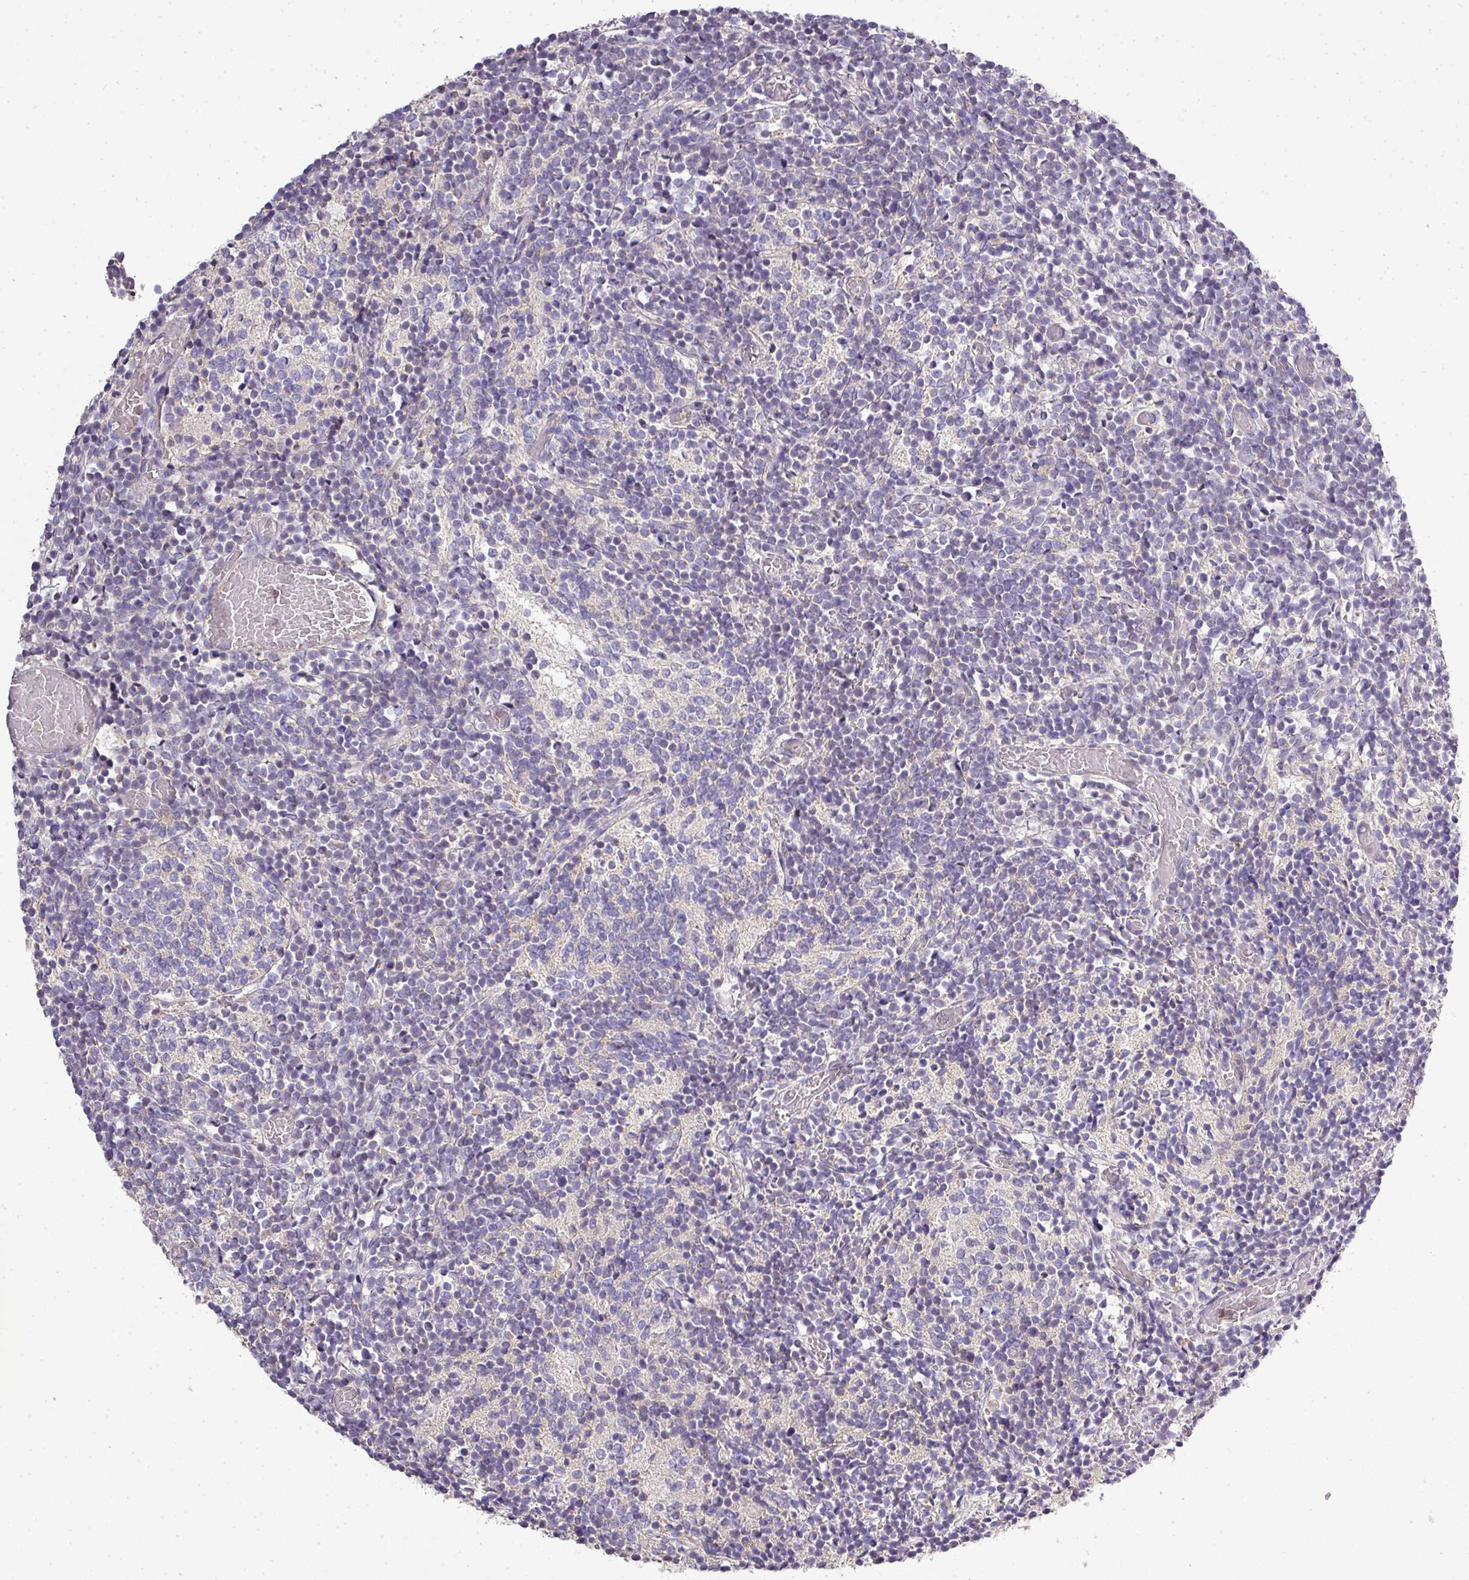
{"staining": {"intensity": "negative", "quantity": "none", "location": "none"}, "tissue": "glioma", "cell_type": "Tumor cells", "image_type": "cancer", "snomed": [{"axis": "morphology", "description": "Glioma, malignant, Low grade"}, {"axis": "topography", "description": "Brain"}], "caption": "A histopathology image of human malignant low-grade glioma is negative for staining in tumor cells.", "gene": "STAT5A", "patient": {"sex": "female", "age": 1}}